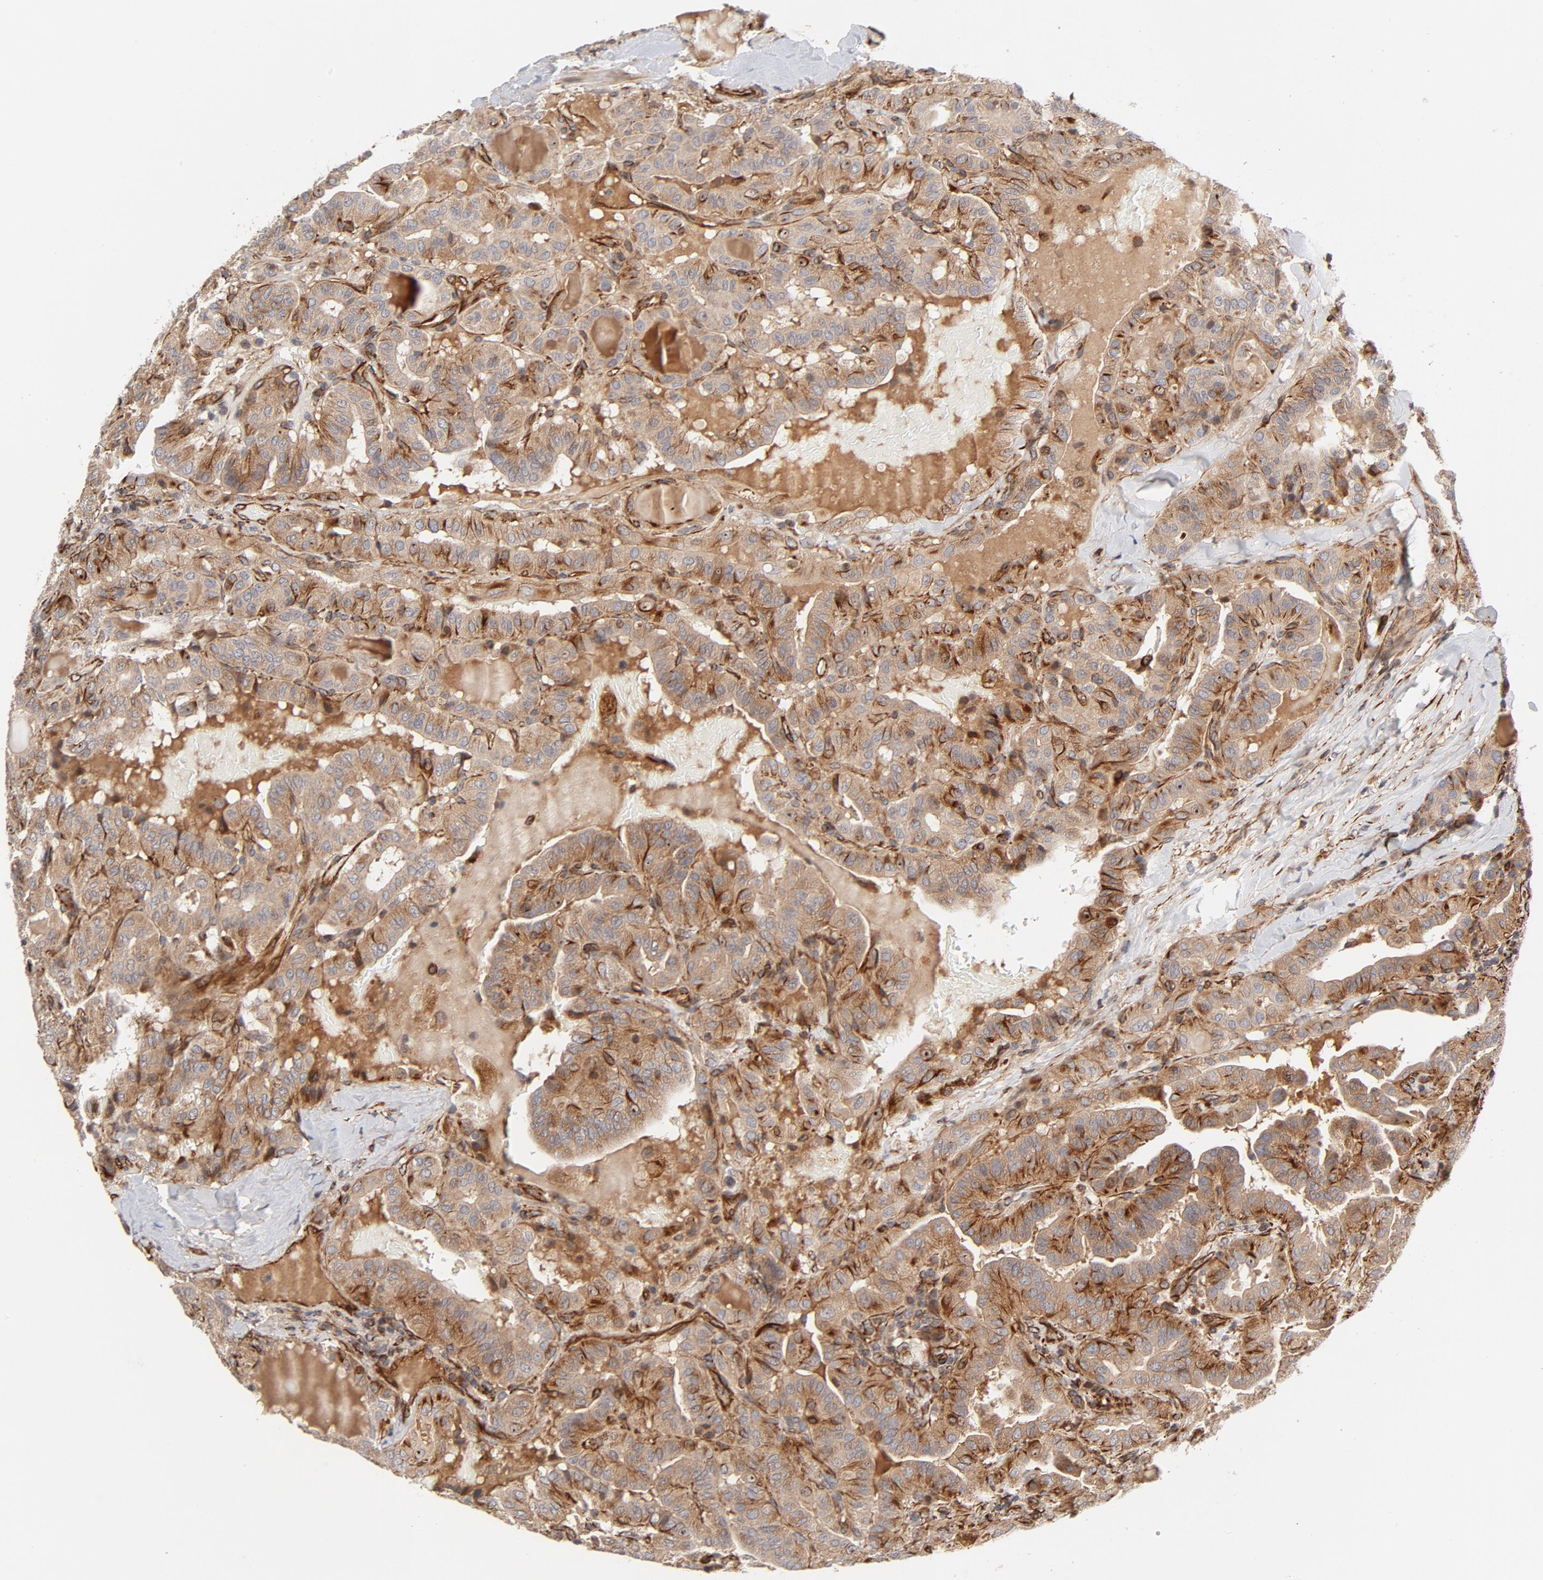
{"staining": {"intensity": "moderate", "quantity": ">75%", "location": "cytoplasmic/membranous"}, "tissue": "thyroid cancer", "cell_type": "Tumor cells", "image_type": "cancer", "snomed": [{"axis": "morphology", "description": "Papillary adenocarcinoma, NOS"}, {"axis": "topography", "description": "Thyroid gland"}], "caption": "Brown immunohistochemical staining in thyroid papillary adenocarcinoma exhibits moderate cytoplasmic/membranous positivity in approximately >75% of tumor cells. The staining is performed using DAB (3,3'-diaminobenzidine) brown chromogen to label protein expression. The nuclei are counter-stained blue using hematoxylin.", "gene": "DNAAF2", "patient": {"sex": "male", "age": 77}}